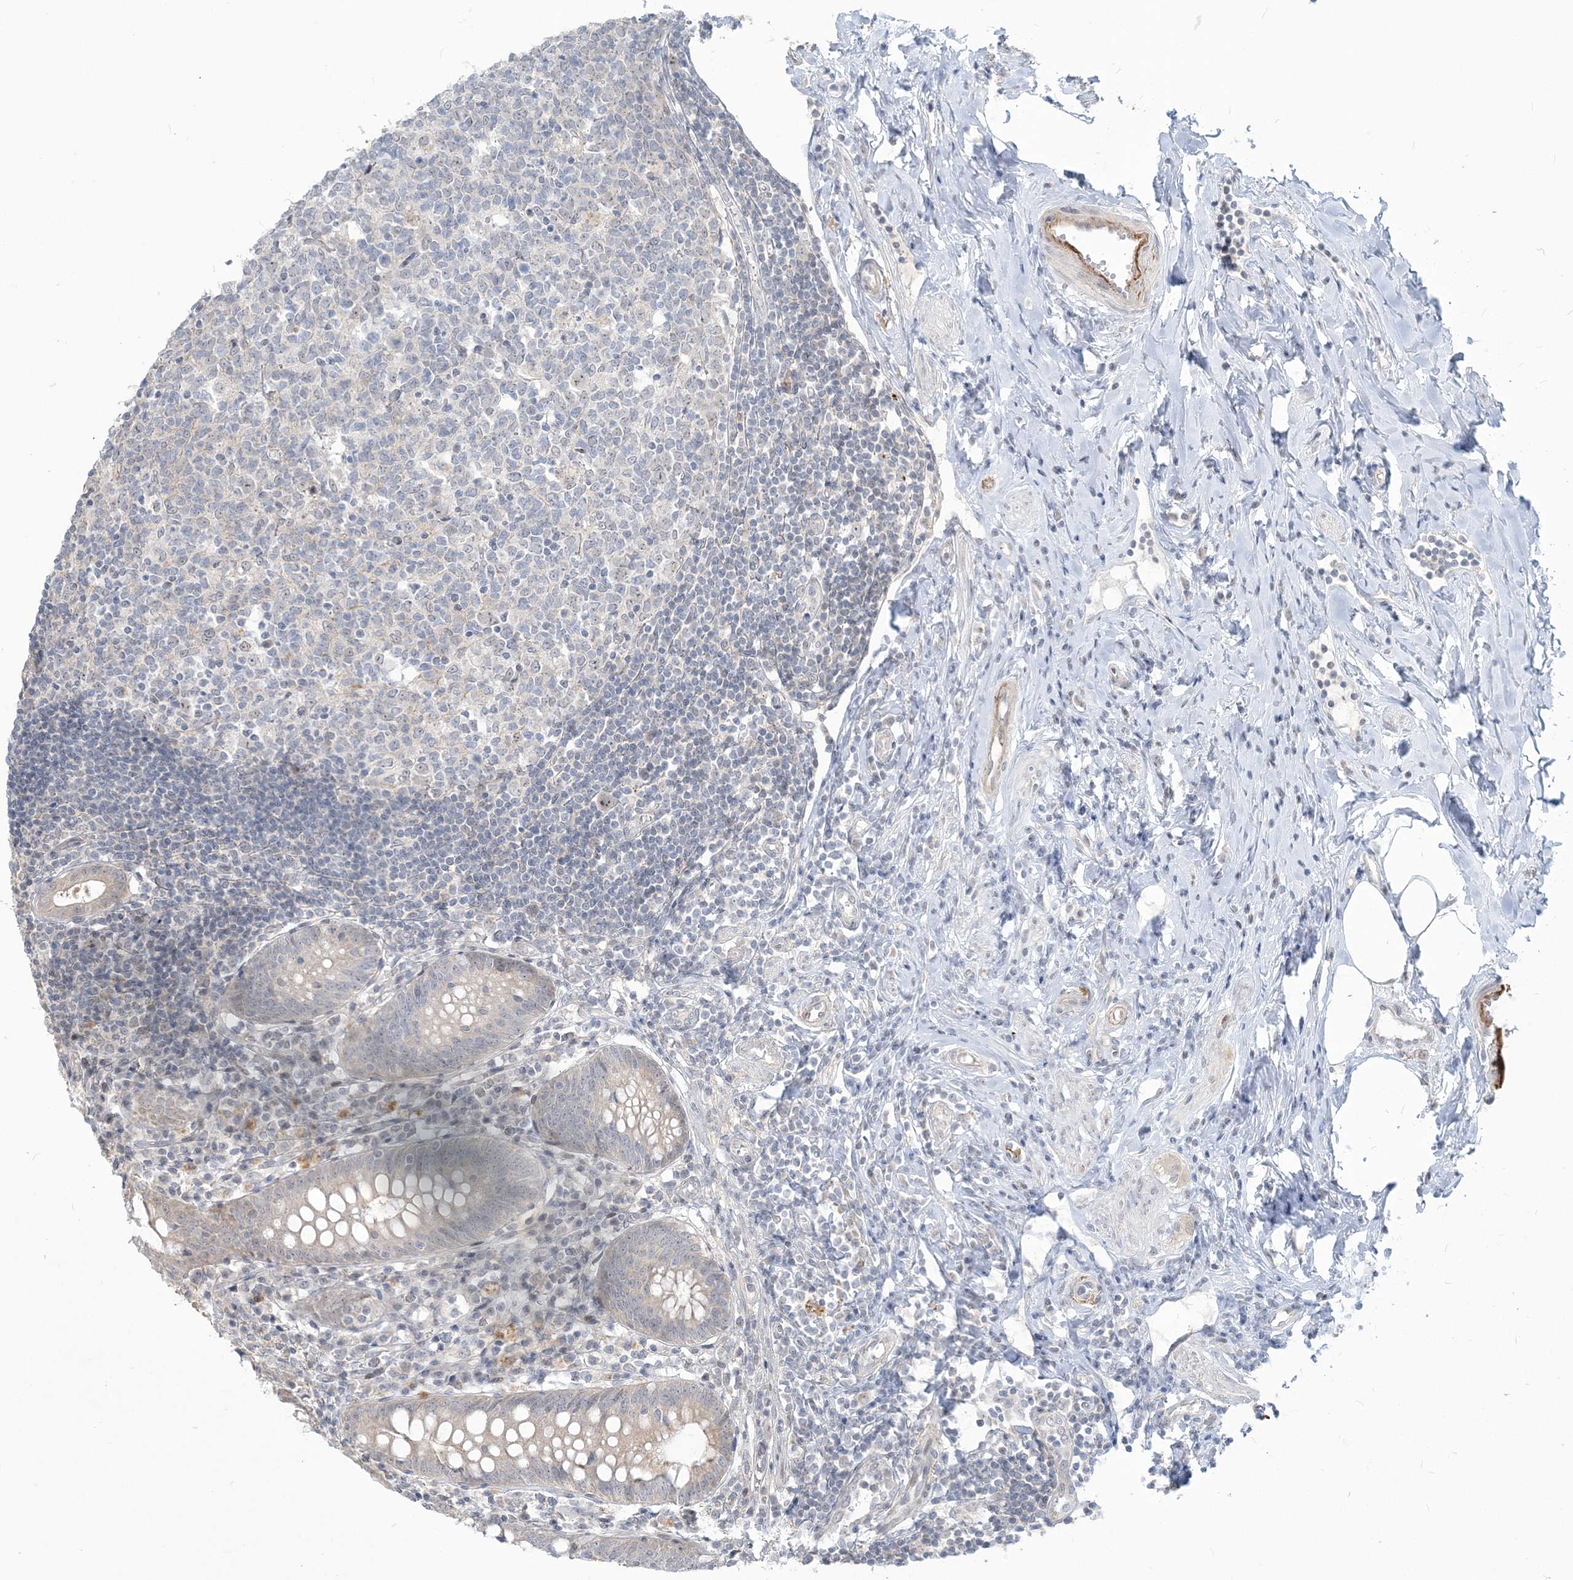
{"staining": {"intensity": "negative", "quantity": "none", "location": "none"}, "tissue": "appendix", "cell_type": "Glandular cells", "image_type": "normal", "snomed": [{"axis": "morphology", "description": "Normal tissue, NOS"}, {"axis": "topography", "description": "Appendix"}], "caption": "DAB (3,3'-diaminobenzidine) immunohistochemical staining of benign human appendix displays no significant staining in glandular cells. Brightfield microscopy of IHC stained with DAB (brown) and hematoxylin (blue), captured at high magnification.", "gene": "SDAD1", "patient": {"sex": "female", "age": 54}}